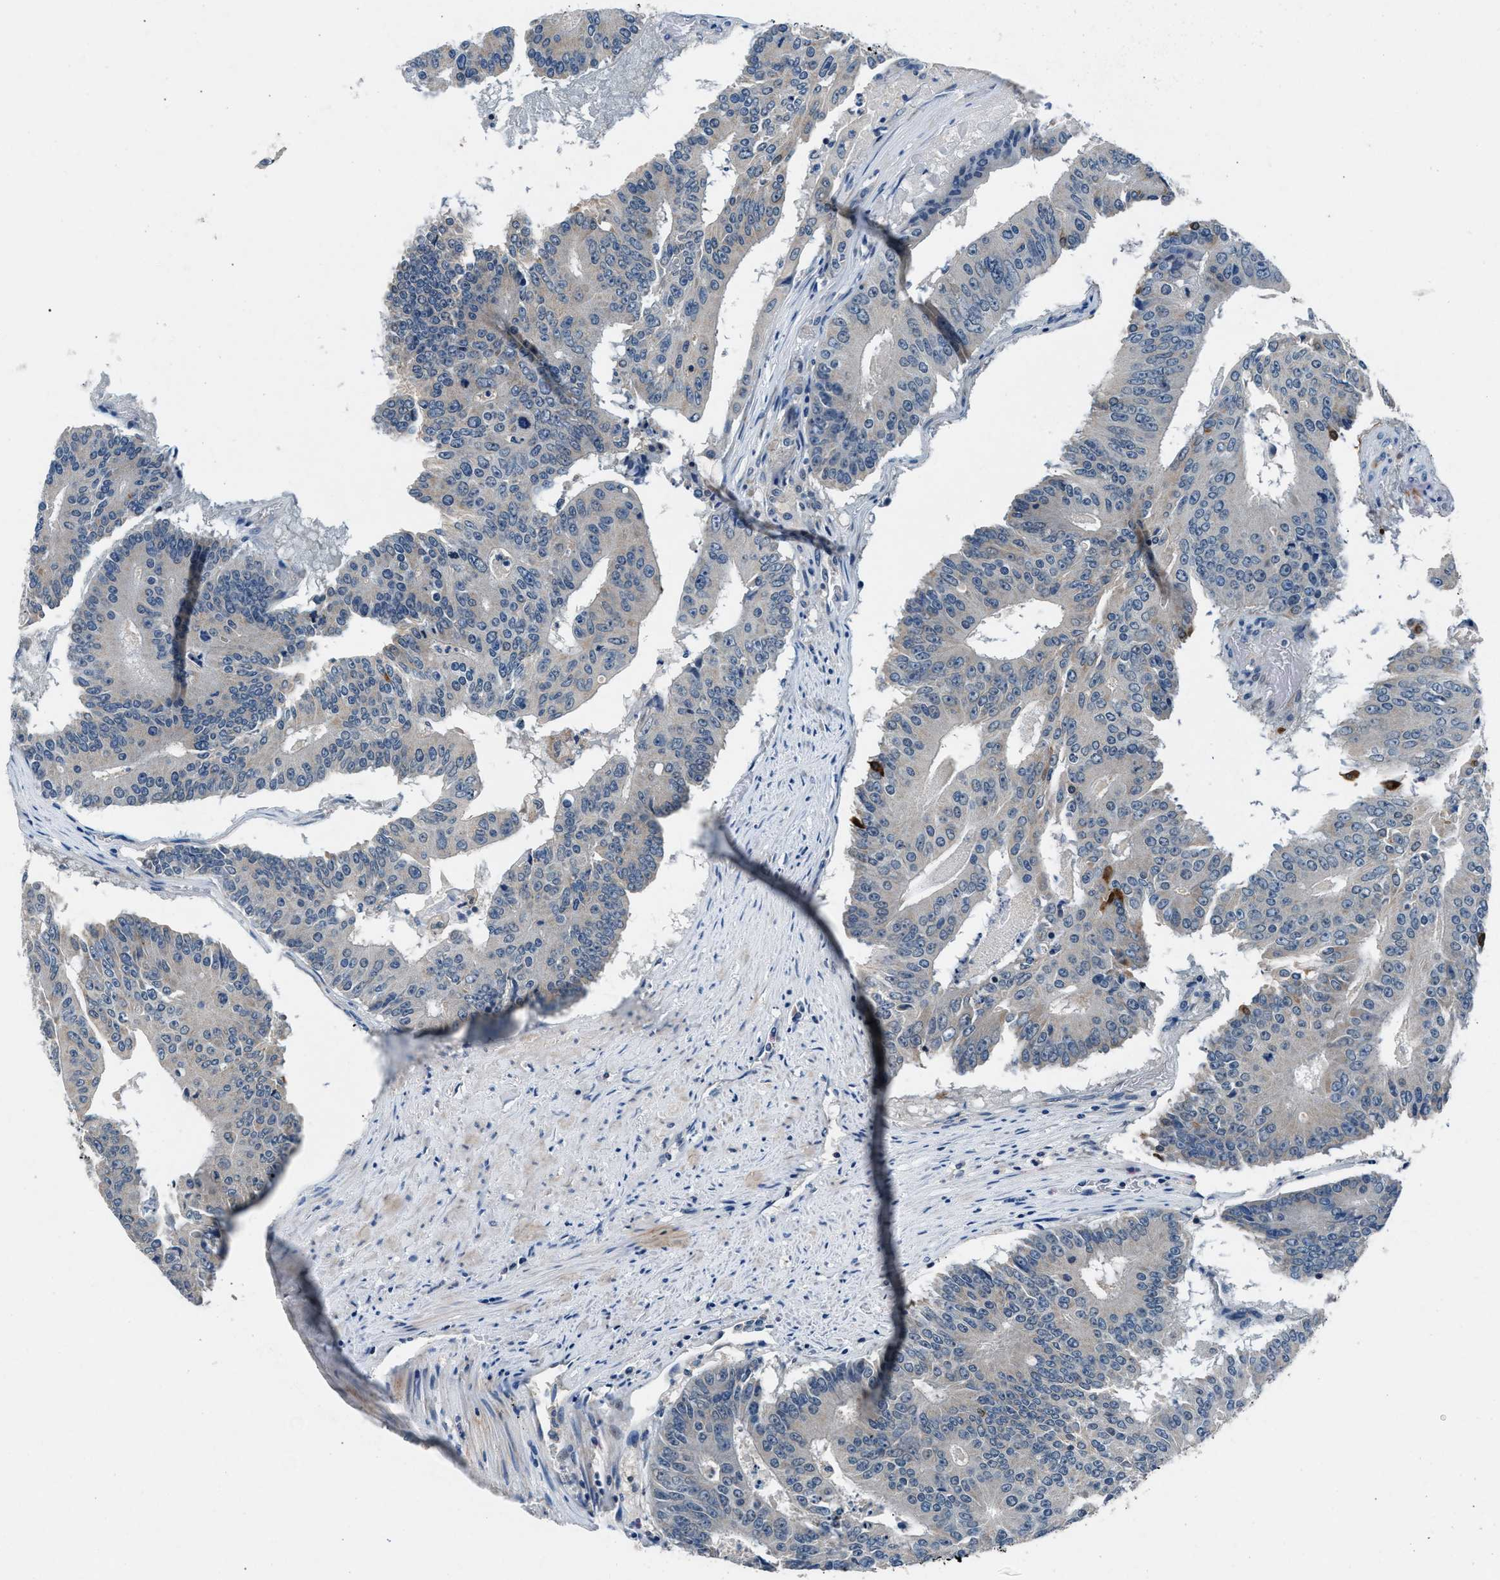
{"staining": {"intensity": "negative", "quantity": "none", "location": "none"}, "tissue": "colorectal cancer", "cell_type": "Tumor cells", "image_type": "cancer", "snomed": [{"axis": "morphology", "description": "Adenocarcinoma, NOS"}, {"axis": "topography", "description": "Colon"}], "caption": "Tumor cells show no significant expression in colorectal adenocarcinoma.", "gene": "DENND6B", "patient": {"sex": "male", "age": 87}}